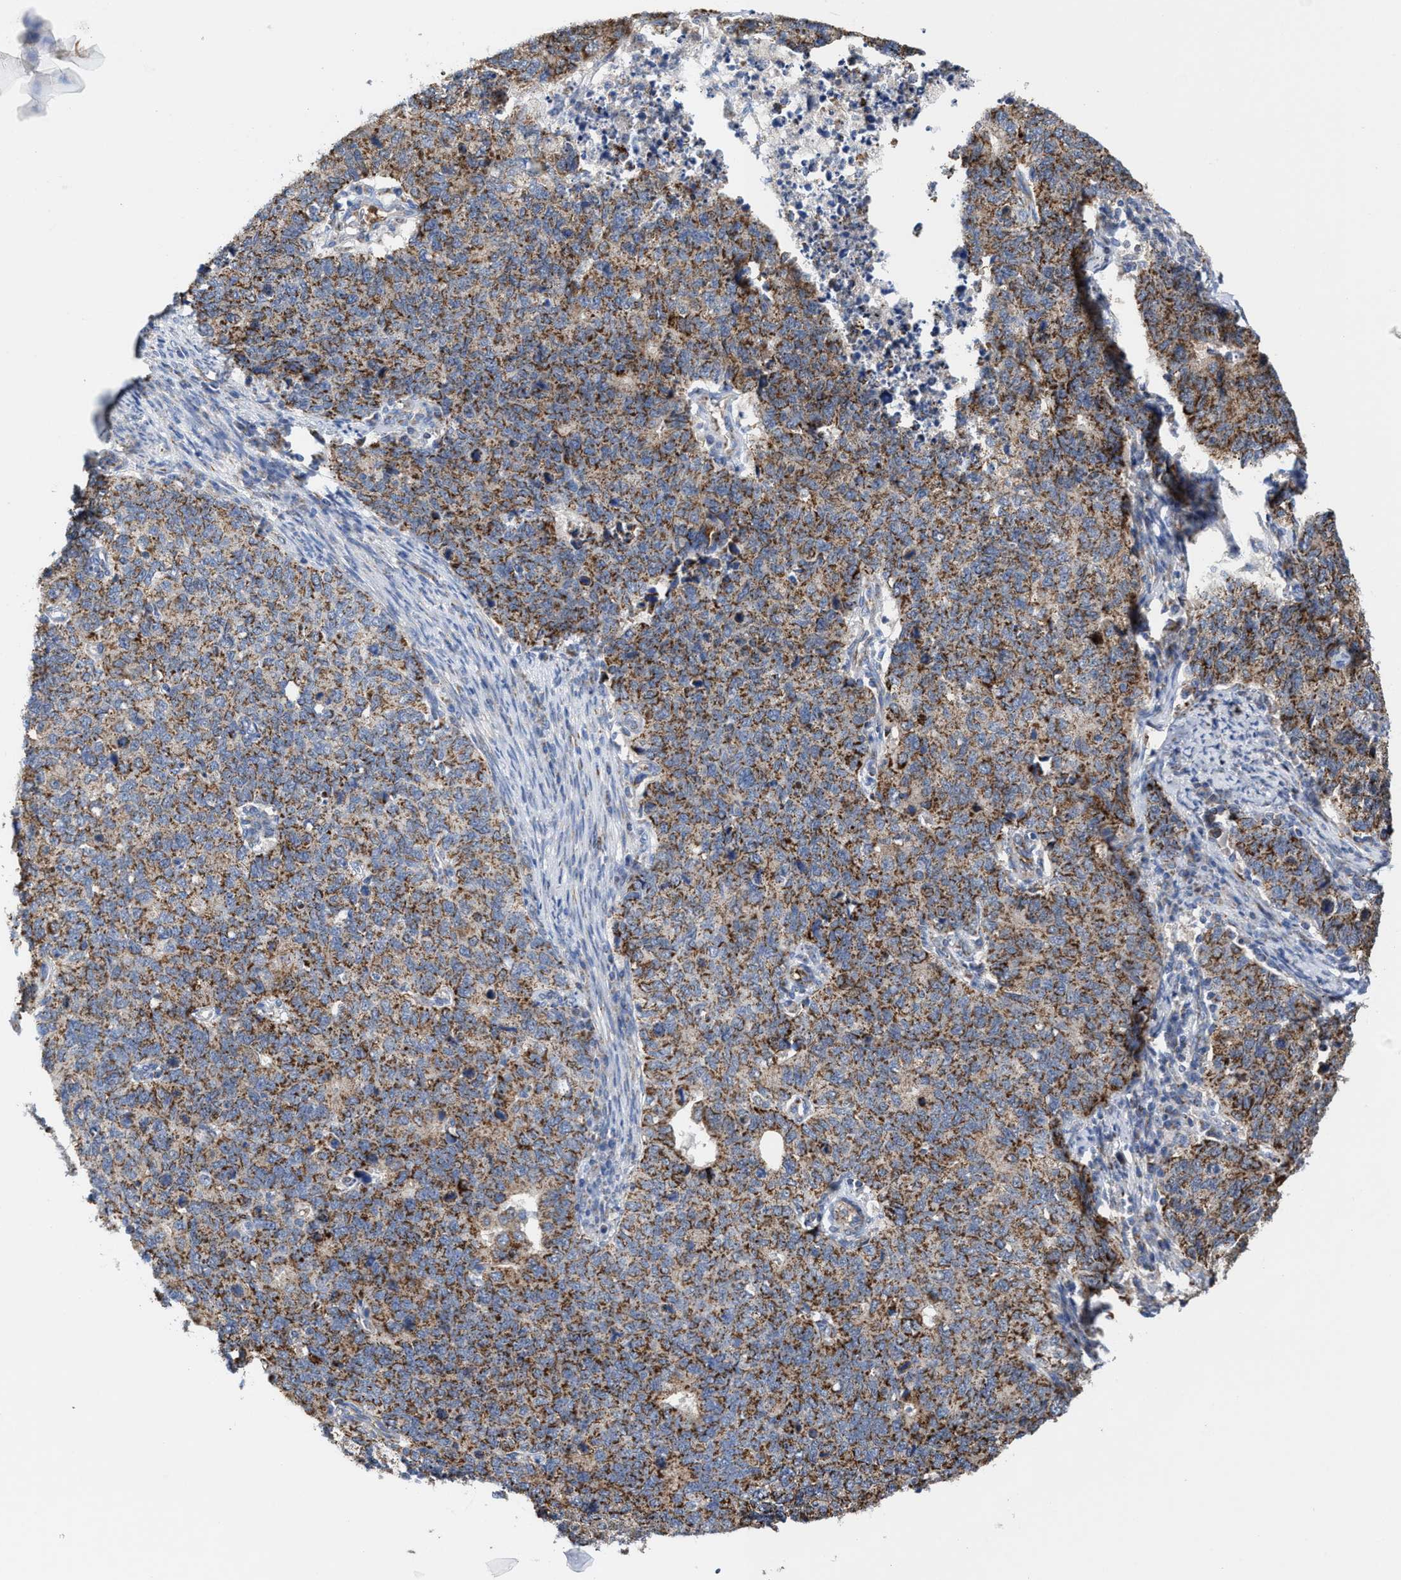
{"staining": {"intensity": "moderate", "quantity": ">75%", "location": "cytoplasmic/membranous"}, "tissue": "cervical cancer", "cell_type": "Tumor cells", "image_type": "cancer", "snomed": [{"axis": "morphology", "description": "Squamous cell carcinoma, NOS"}, {"axis": "topography", "description": "Cervix"}], "caption": "Immunohistochemical staining of cervical cancer (squamous cell carcinoma) exhibits medium levels of moderate cytoplasmic/membranous positivity in approximately >75% of tumor cells.", "gene": "MECR", "patient": {"sex": "female", "age": 63}}